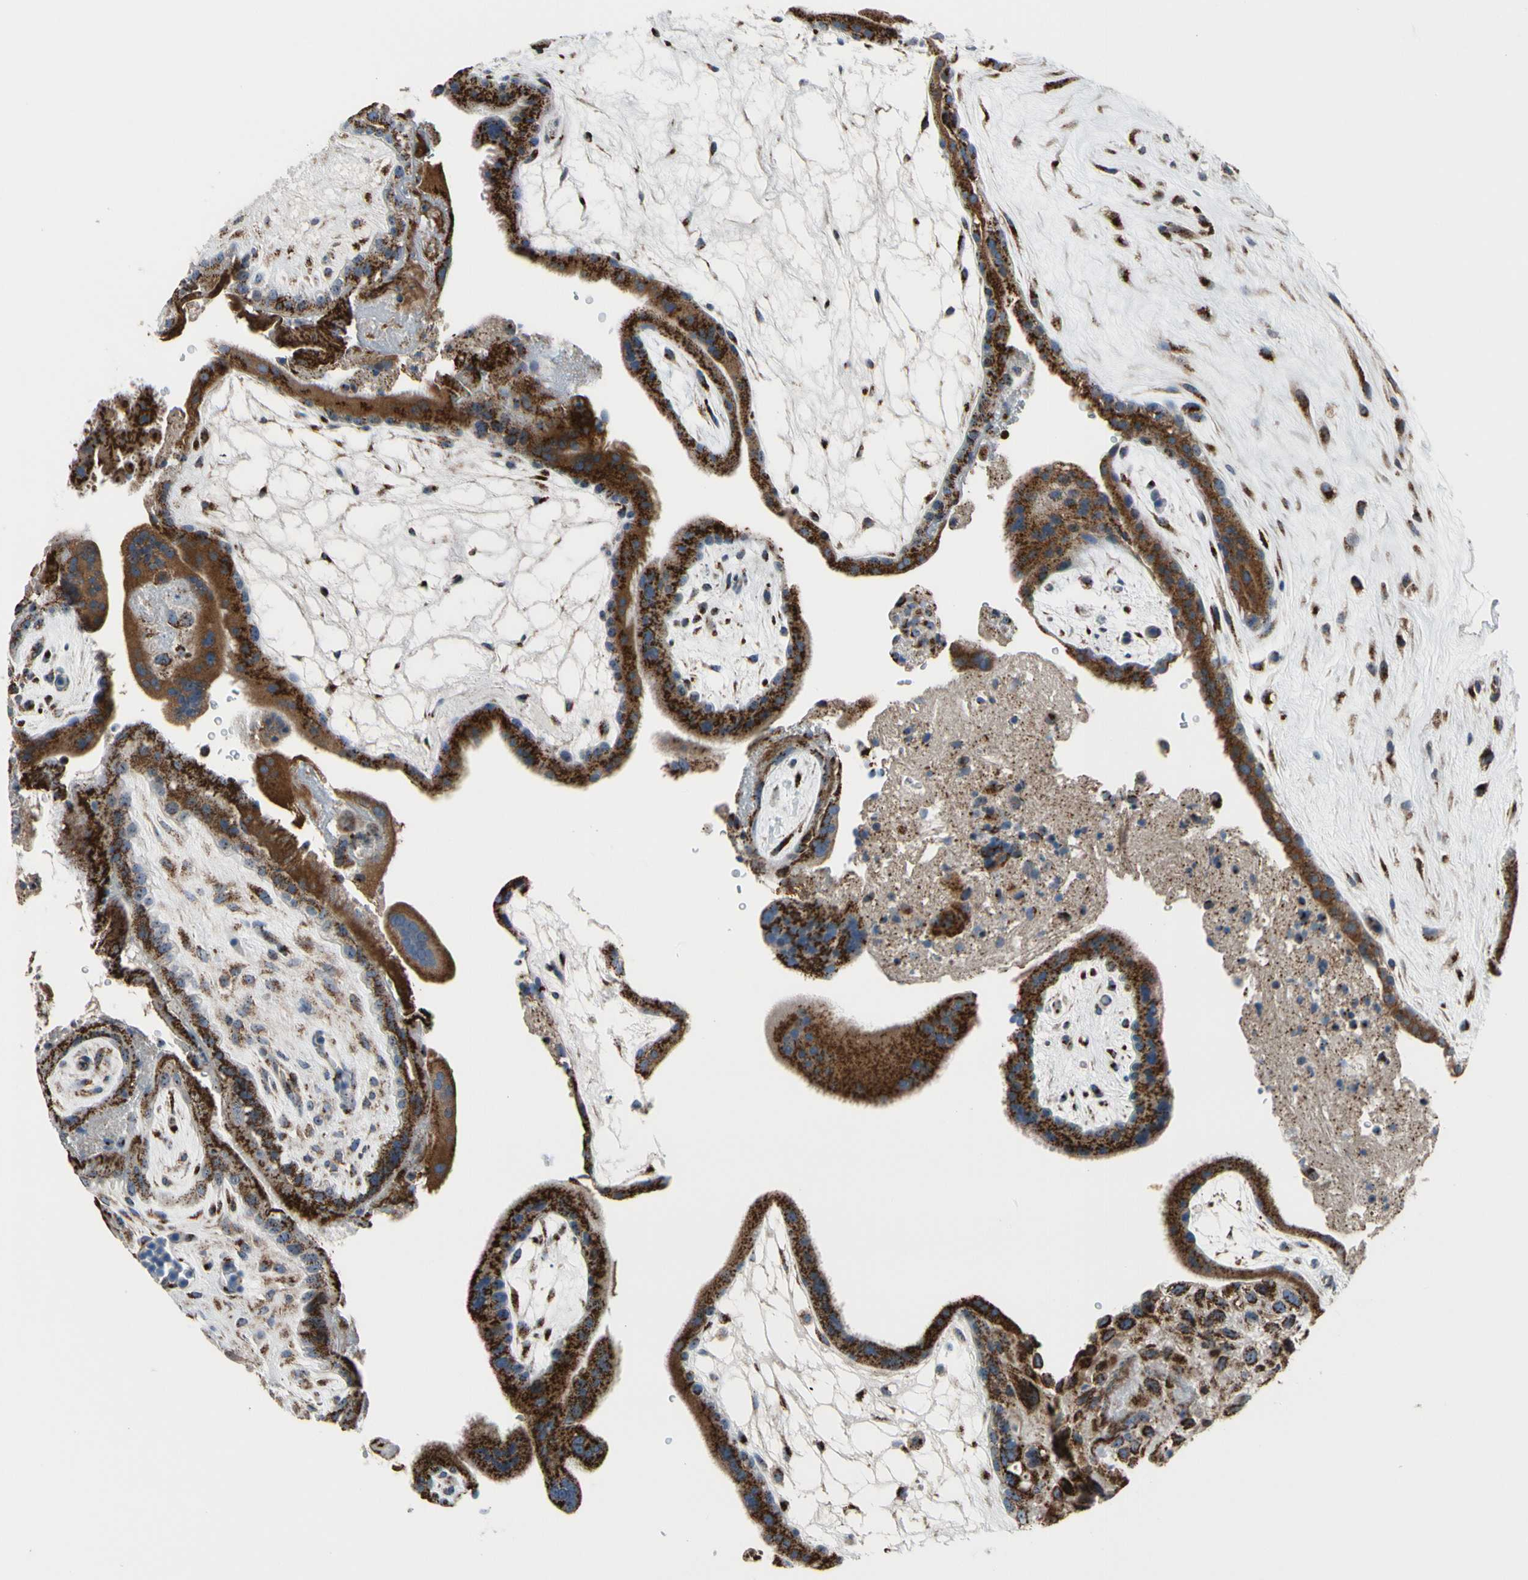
{"staining": {"intensity": "moderate", "quantity": ">75%", "location": "cytoplasmic/membranous"}, "tissue": "placenta", "cell_type": "Decidual cells", "image_type": "normal", "snomed": [{"axis": "morphology", "description": "Normal tissue, NOS"}, {"axis": "topography", "description": "Placenta"}], "caption": "A brown stain labels moderate cytoplasmic/membranous staining of a protein in decidual cells of benign placenta. (brown staining indicates protein expression, while blue staining denotes nuclei).", "gene": "TMED7", "patient": {"sex": "female", "age": 19}}